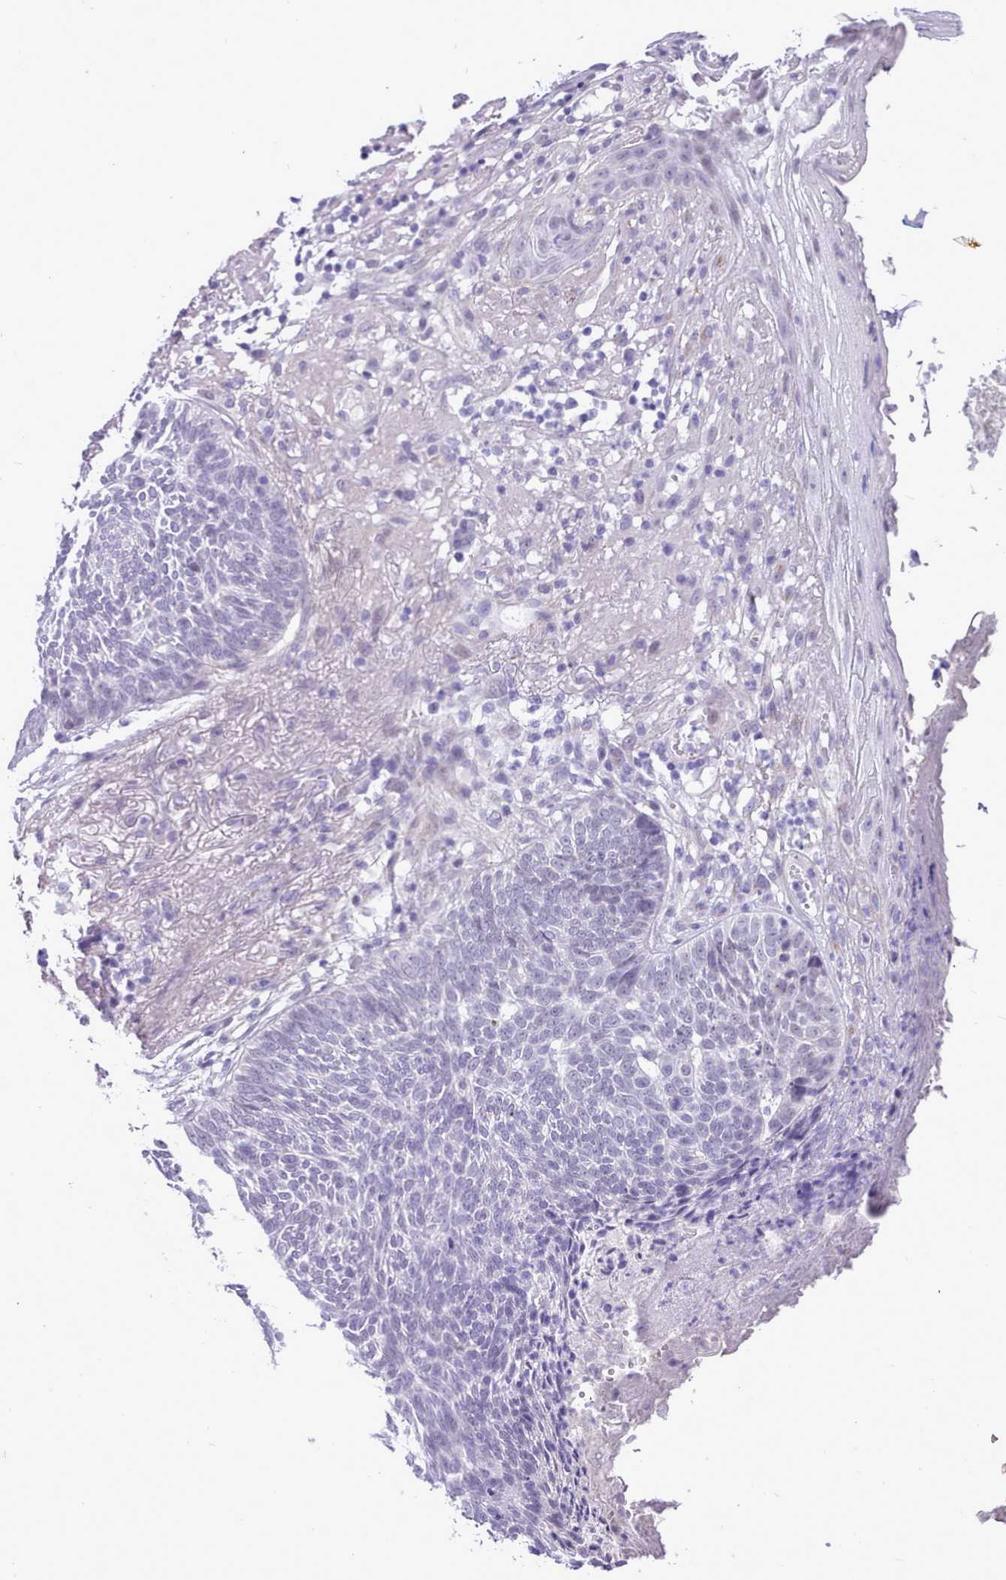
{"staining": {"intensity": "negative", "quantity": "none", "location": "none"}, "tissue": "skin cancer", "cell_type": "Tumor cells", "image_type": "cancer", "snomed": [{"axis": "morphology", "description": "Normal tissue, NOS"}, {"axis": "morphology", "description": "Basal cell carcinoma"}, {"axis": "topography", "description": "Skin"}], "caption": "The immunohistochemistry photomicrograph has no significant staining in tumor cells of basal cell carcinoma (skin) tissue.", "gene": "LRRC37A", "patient": {"sex": "male", "age": 64}}